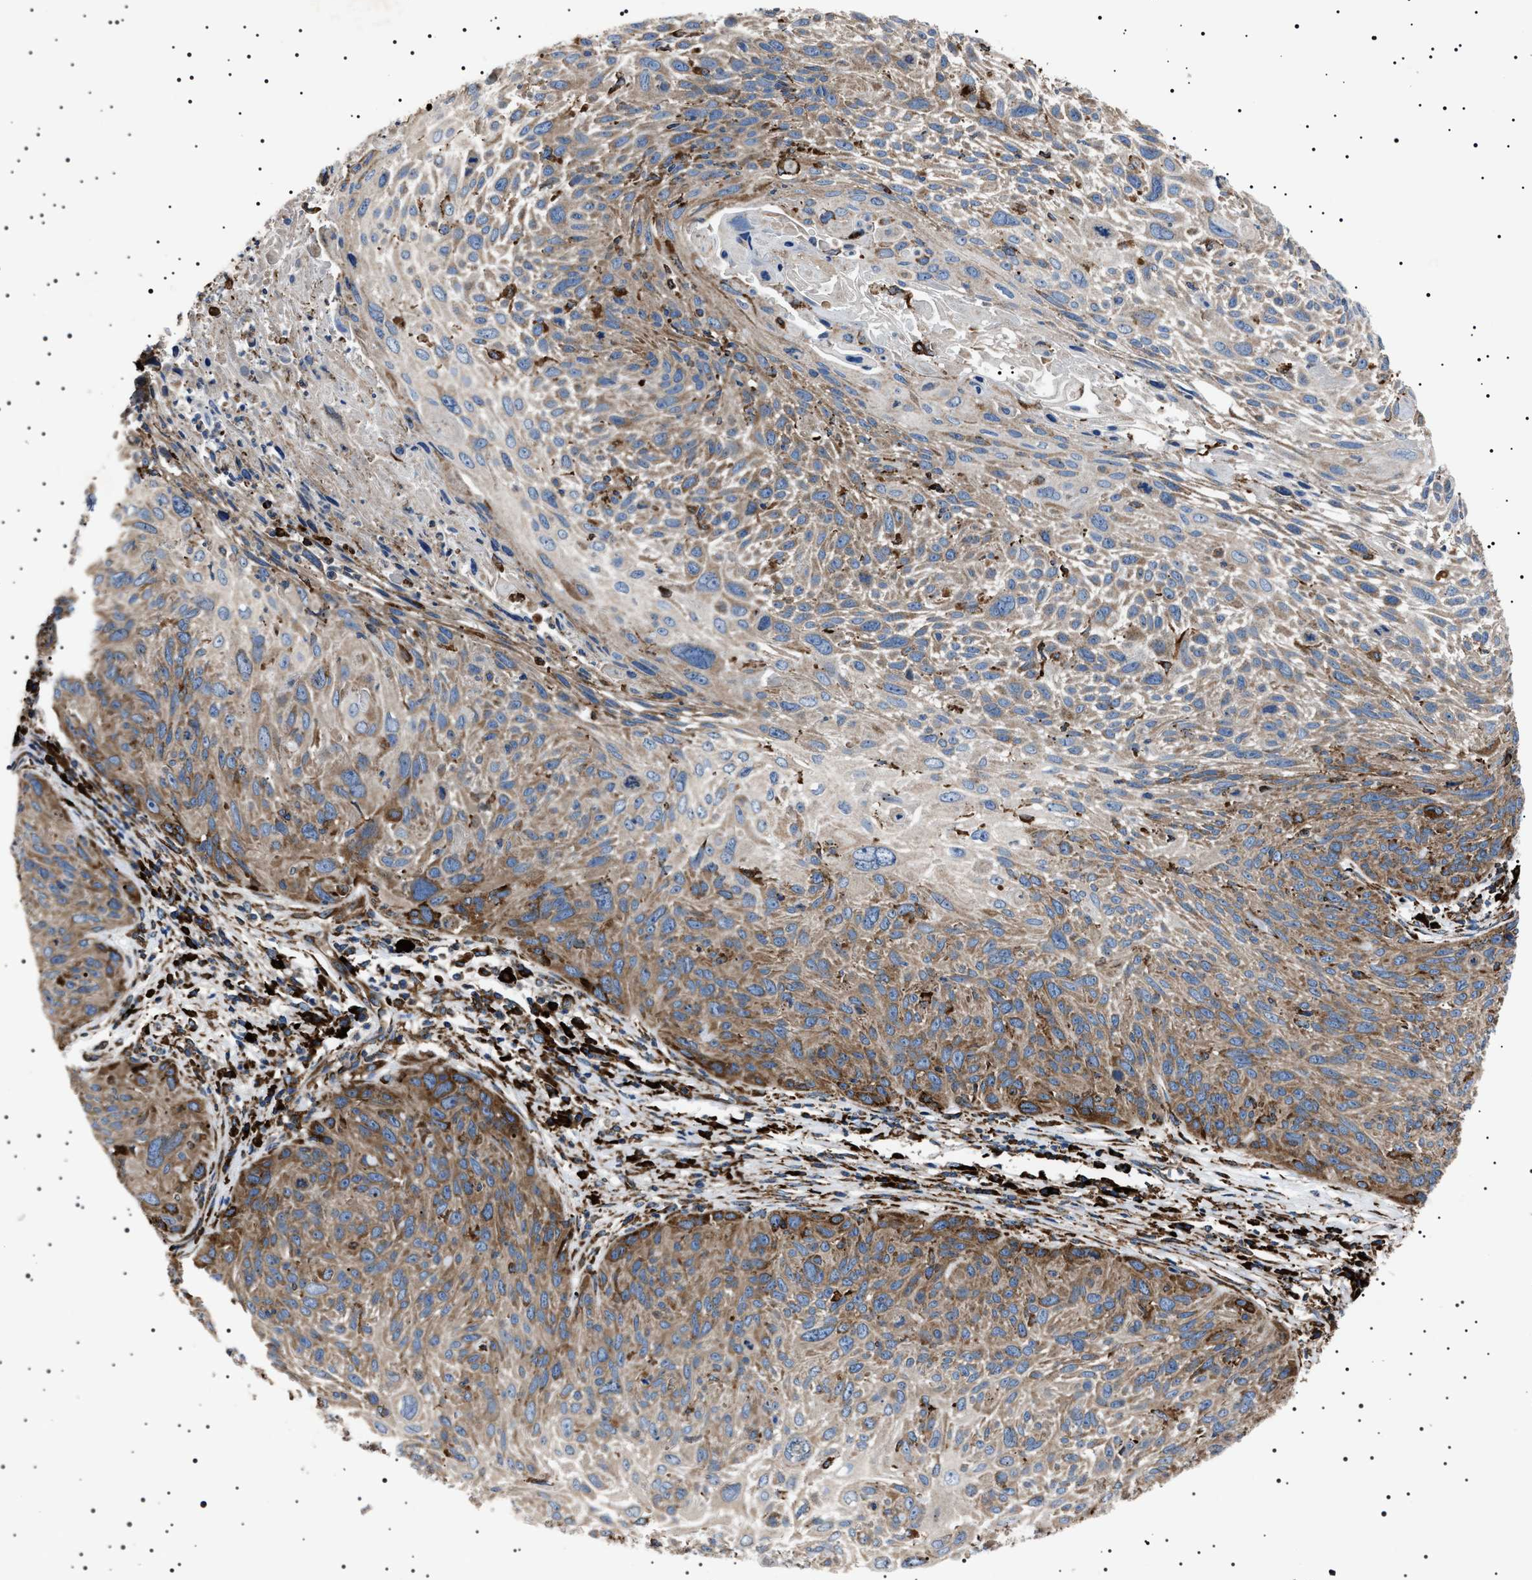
{"staining": {"intensity": "moderate", "quantity": "25%-75%", "location": "cytoplasmic/membranous"}, "tissue": "cervical cancer", "cell_type": "Tumor cells", "image_type": "cancer", "snomed": [{"axis": "morphology", "description": "Squamous cell carcinoma, NOS"}, {"axis": "topography", "description": "Cervix"}], "caption": "An immunohistochemistry micrograph of neoplastic tissue is shown. Protein staining in brown highlights moderate cytoplasmic/membranous positivity in cervical cancer (squamous cell carcinoma) within tumor cells.", "gene": "TOP1MT", "patient": {"sex": "female", "age": 51}}